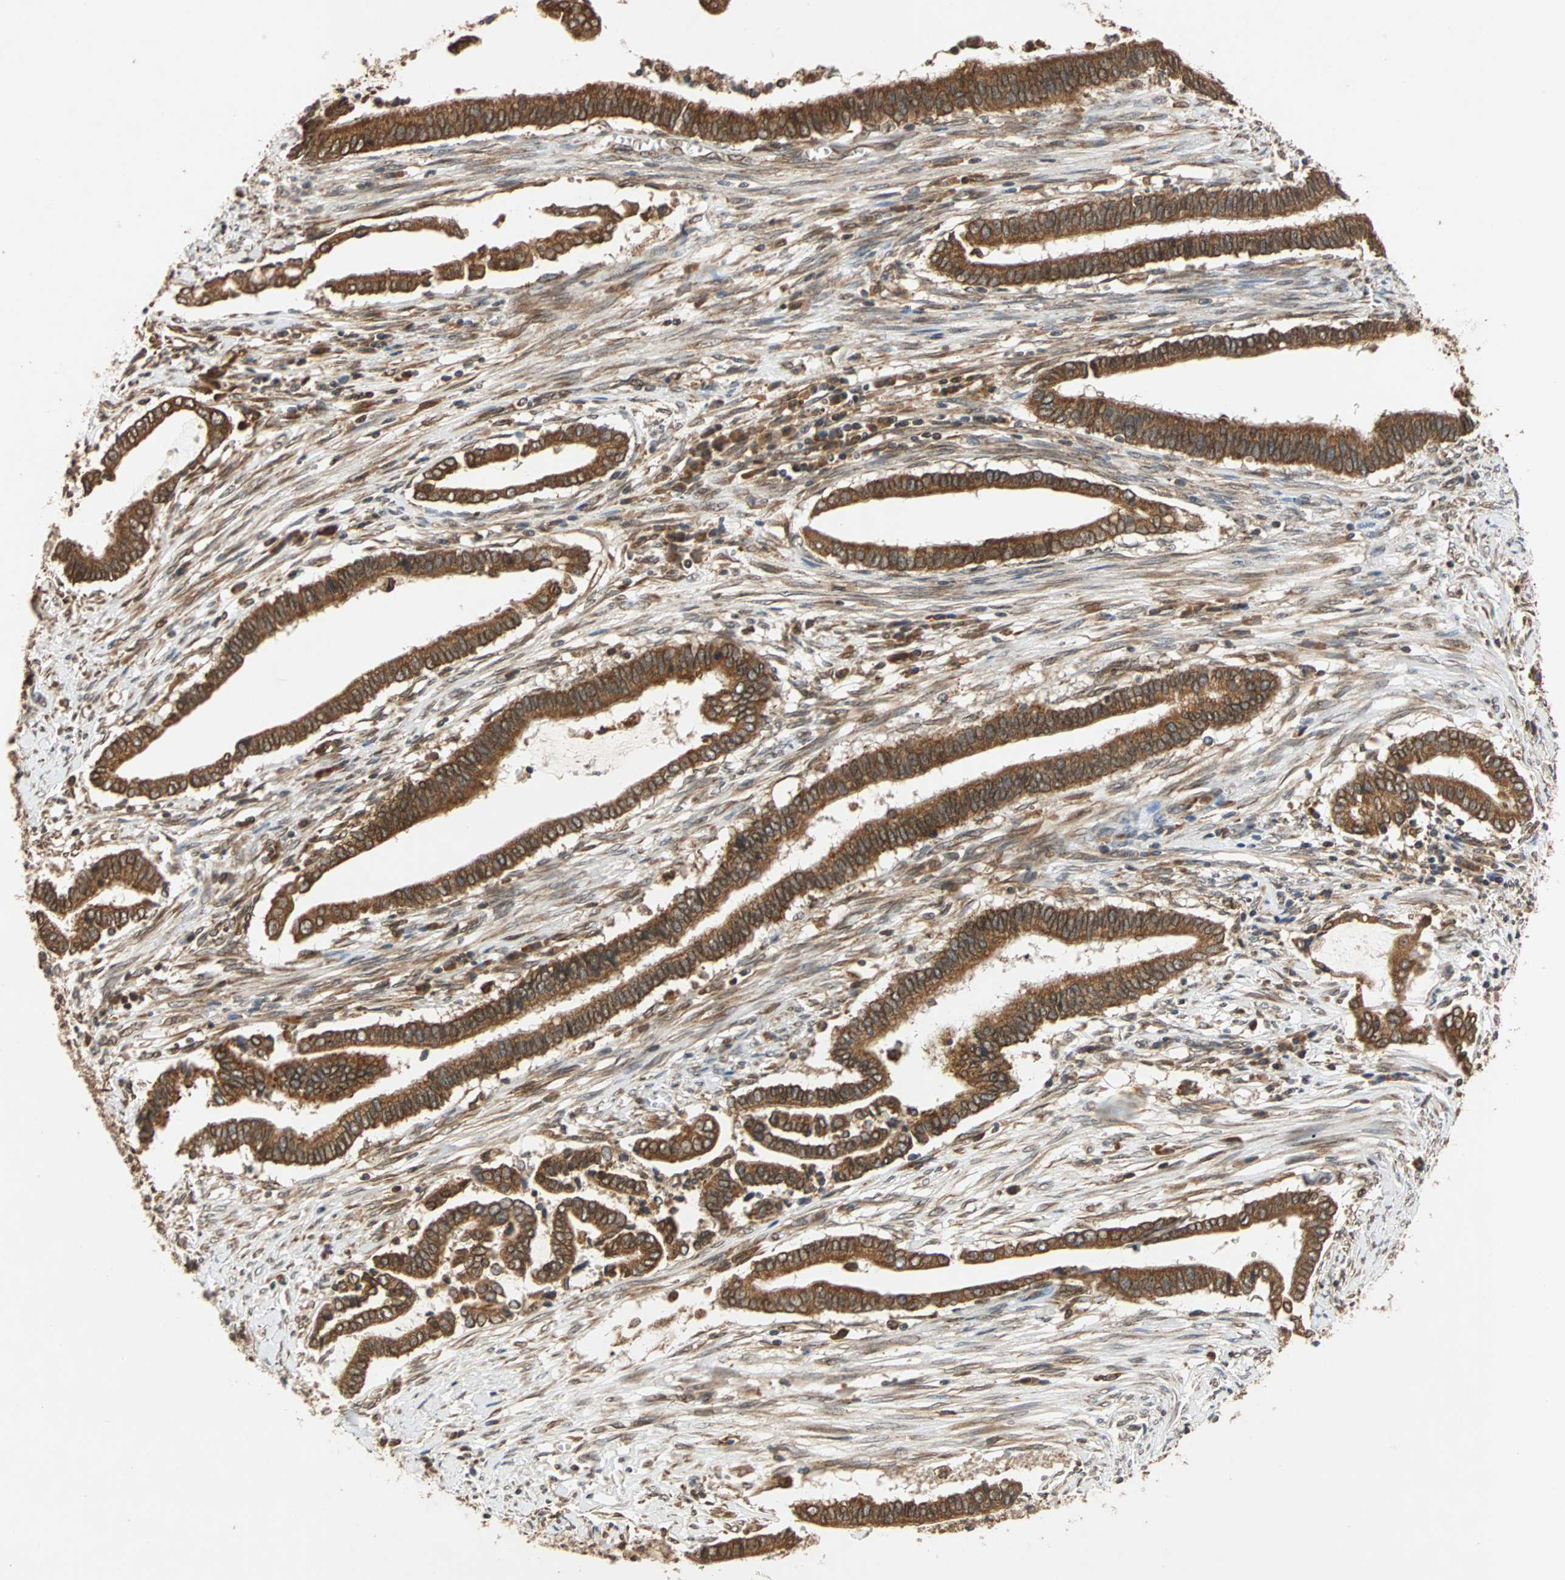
{"staining": {"intensity": "strong", "quantity": ">75%", "location": "cytoplasmic/membranous"}, "tissue": "cervical cancer", "cell_type": "Tumor cells", "image_type": "cancer", "snomed": [{"axis": "morphology", "description": "Adenocarcinoma, NOS"}, {"axis": "topography", "description": "Cervix"}], "caption": "About >75% of tumor cells in human cervical cancer (adenocarcinoma) demonstrate strong cytoplasmic/membranous protein expression as visualized by brown immunohistochemical staining.", "gene": "AUP1", "patient": {"sex": "female", "age": 44}}